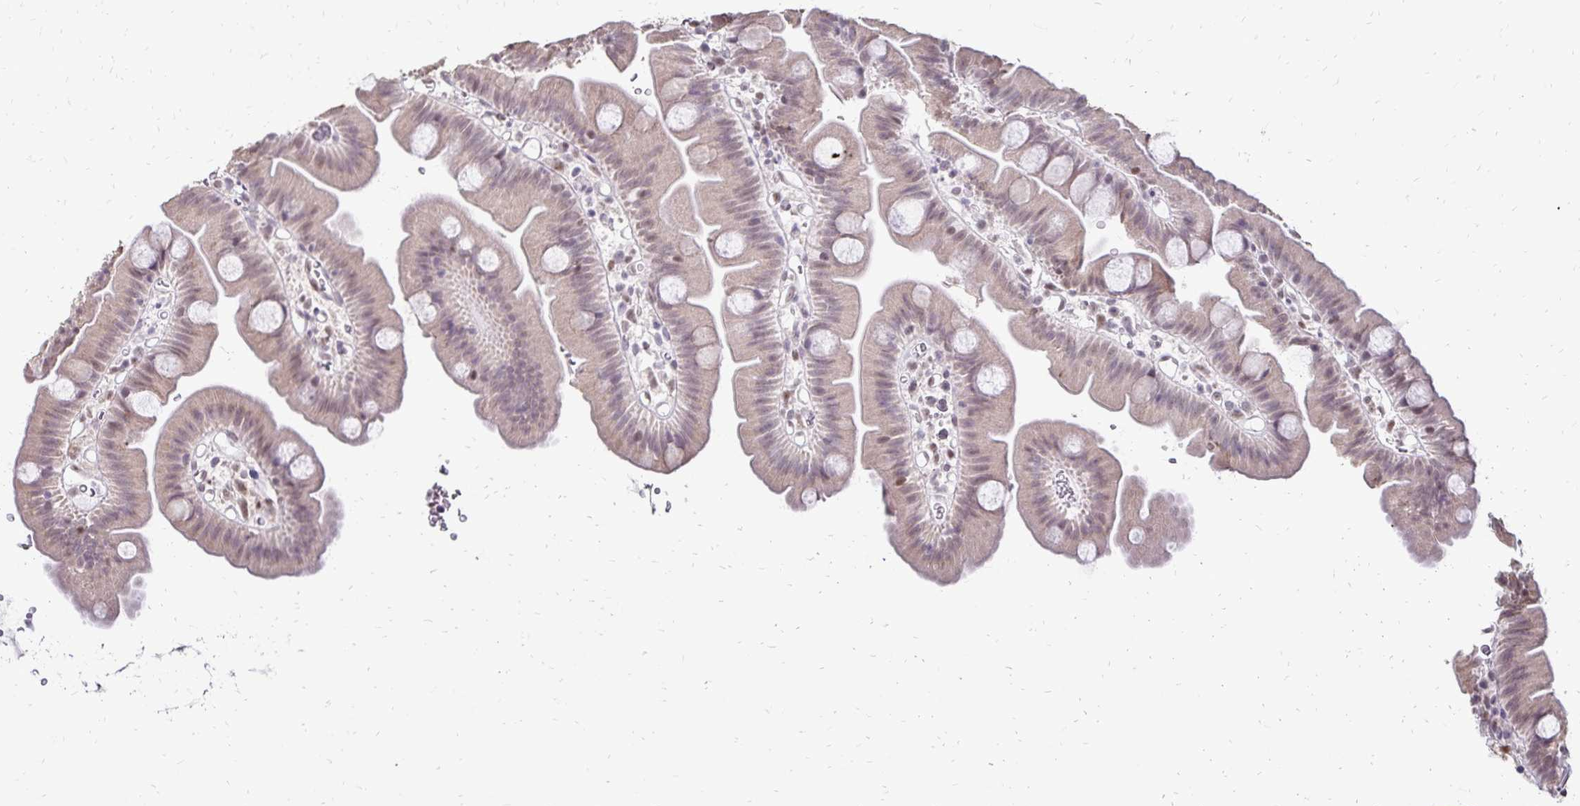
{"staining": {"intensity": "weak", "quantity": ">75%", "location": "cytoplasmic/membranous,nuclear"}, "tissue": "small intestine", "cell_type": "Glandular cells", "image_type": "normal", "snomed": [{"axis": "morphology", "description": "Normal tissue, NOS"}, {"axis": "topography", "description": "Small intestine"}], "caption": "Human small intestine stained for a protein (brown) shows weak cytoplasmic/membranous,nuclear positive positivity in about >75% of glandular cells.", "gene": "POLB", "patient": {"sex": "female", "age": 68}}